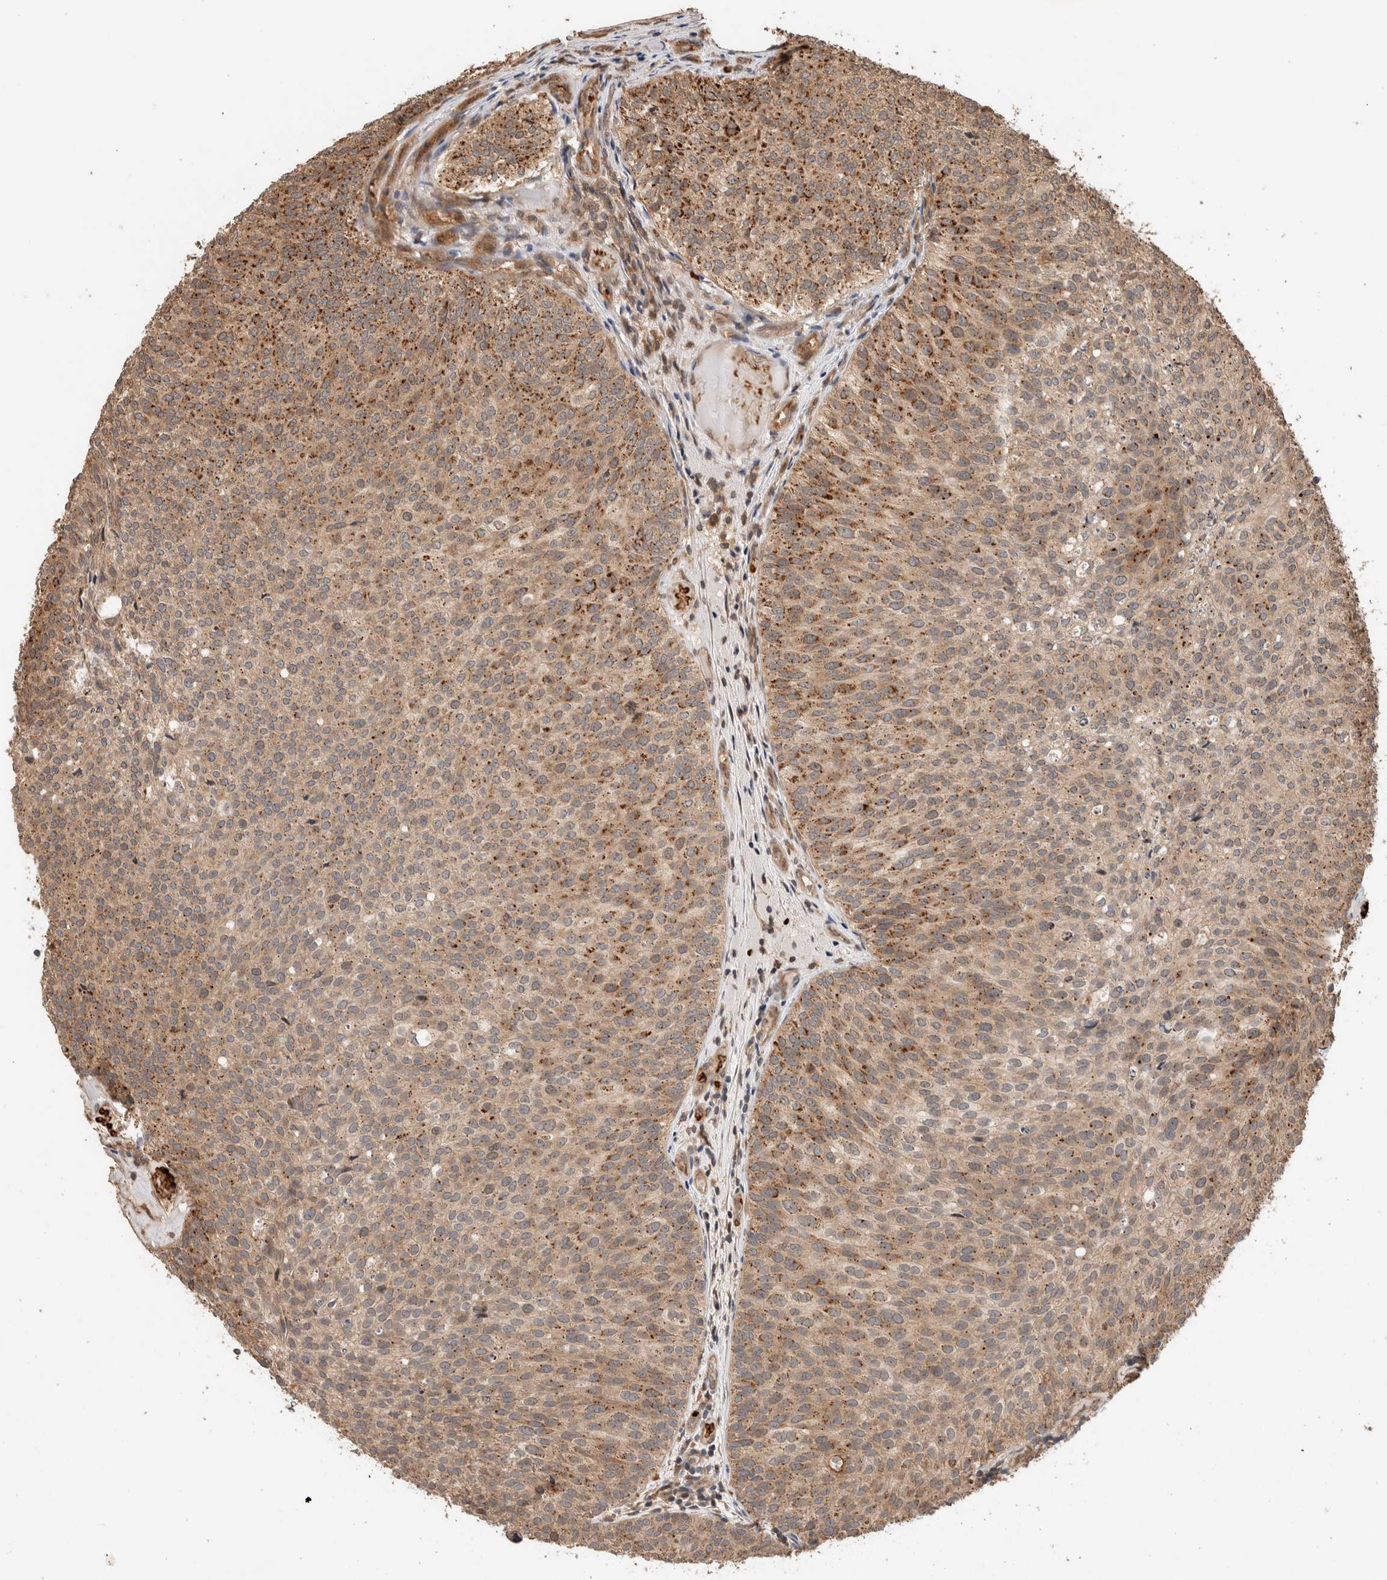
{"staining": {"intensity": "moderate", "quantity": ">75%", "location": "cytoplasmic/membranous"}, "tissue": "urothelial cancer", "cell_type": "Tumor cells", "image_type": "cancer", "snomed": [{"axis": "morphology", "description": "Urothelial carcinoma, Low grade"}, {"axis": "topography", "description": "Urinary bladder"}], "caption": "The image reveals a brown stain indicating the presence of a protein in the cytoplasmic/membranous of tumor cells in urothelial cancer.", "gene": "OTUD6B", "patient": {"sex": "male", "age": 86}}